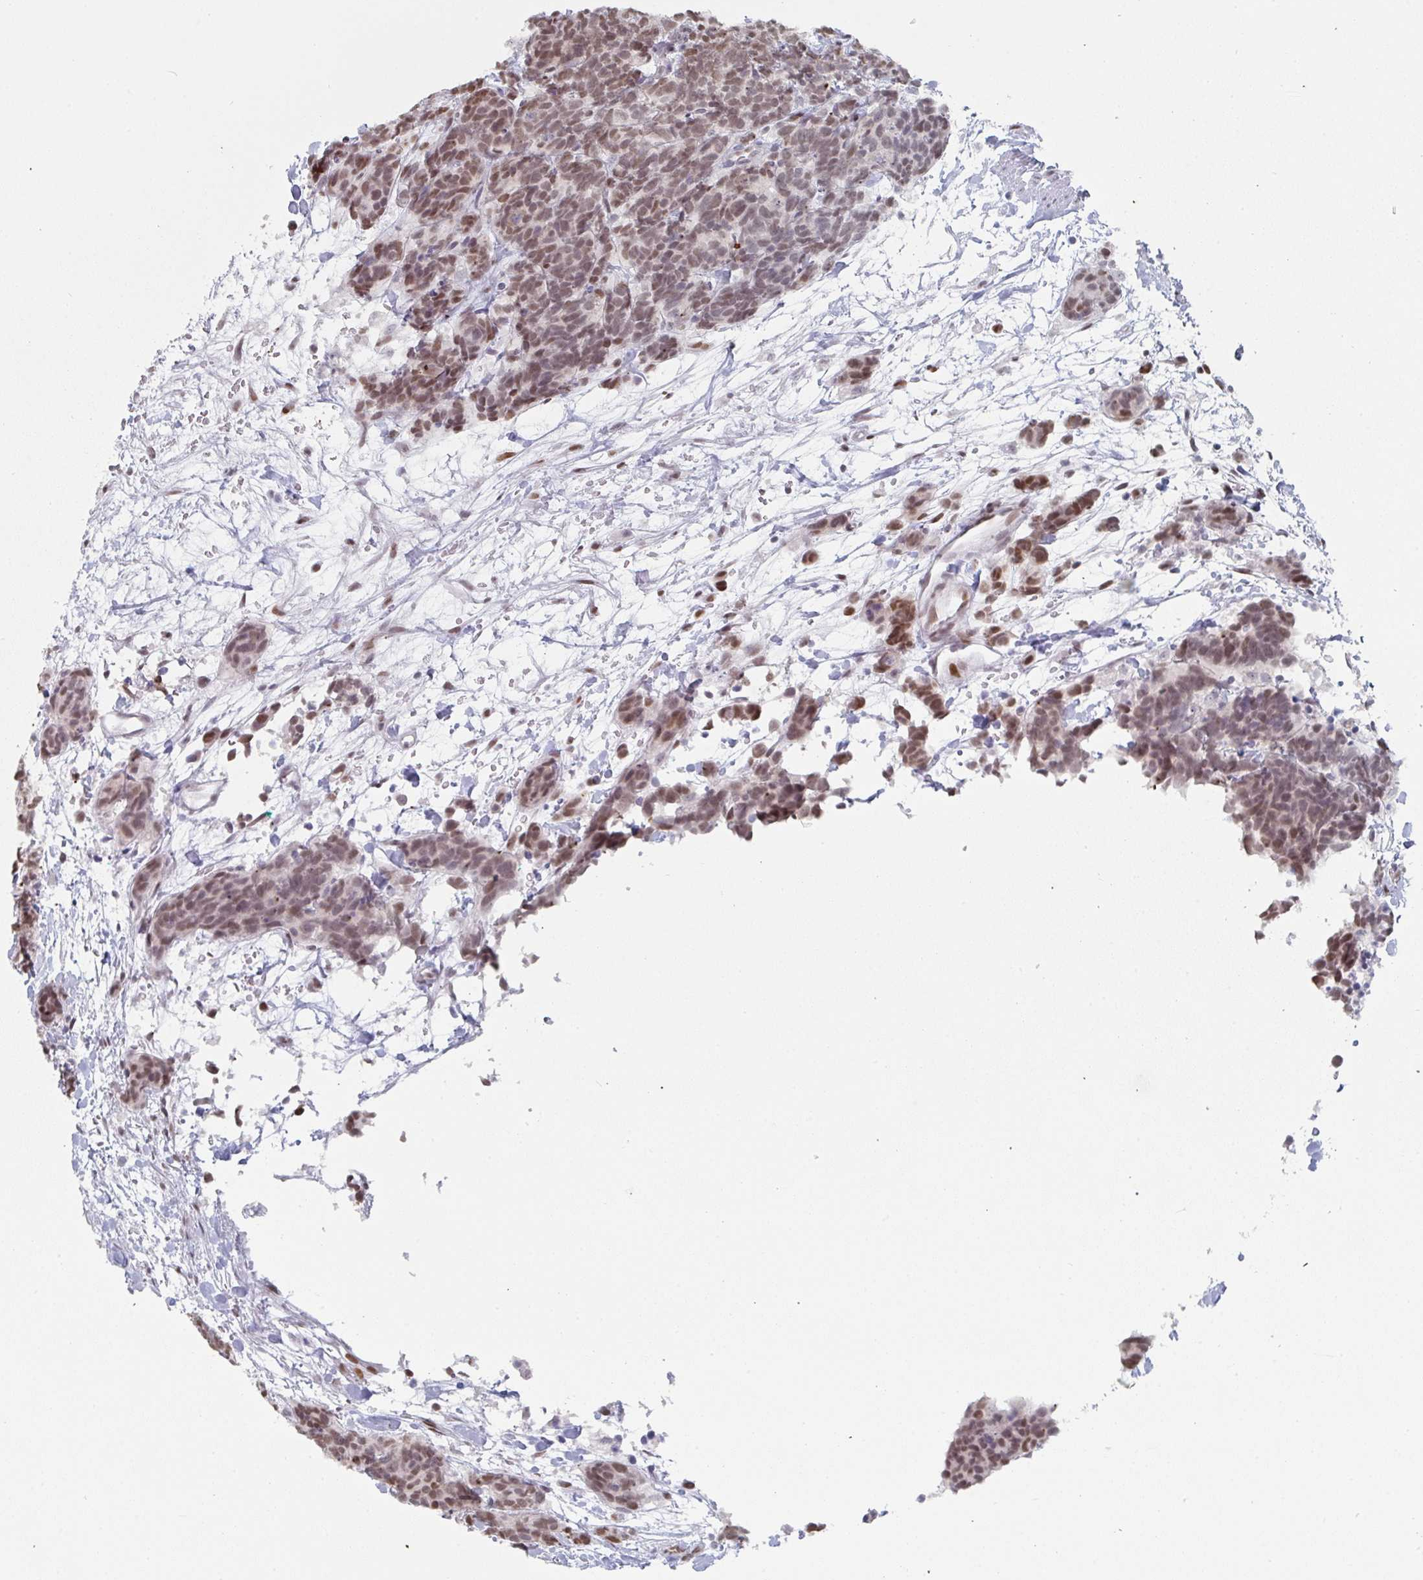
{"staining": {"intensity": "moderate", "quantity": ">75%", "location": "nuclear"}, "tissue": "carcinoid", "cell_type": "Tumor cells", "image_type": "cancer", "snomed": [{"axis": "morphology", "description": "Carcinoma, NOS"}, {"axis": "morphology", "description": "Carcinoid, malignant, NOS"}, {"axis": "topography", "description": "Prostate"}], "caption": "There is medium levels of moderate nuclear positivity in tumor cells of carcinoid (malignant), as demonstrated by immunohistochemical staining (brown color).", "gene": "POU2AF2", "patient": {"sex": "male", "age": 57}}